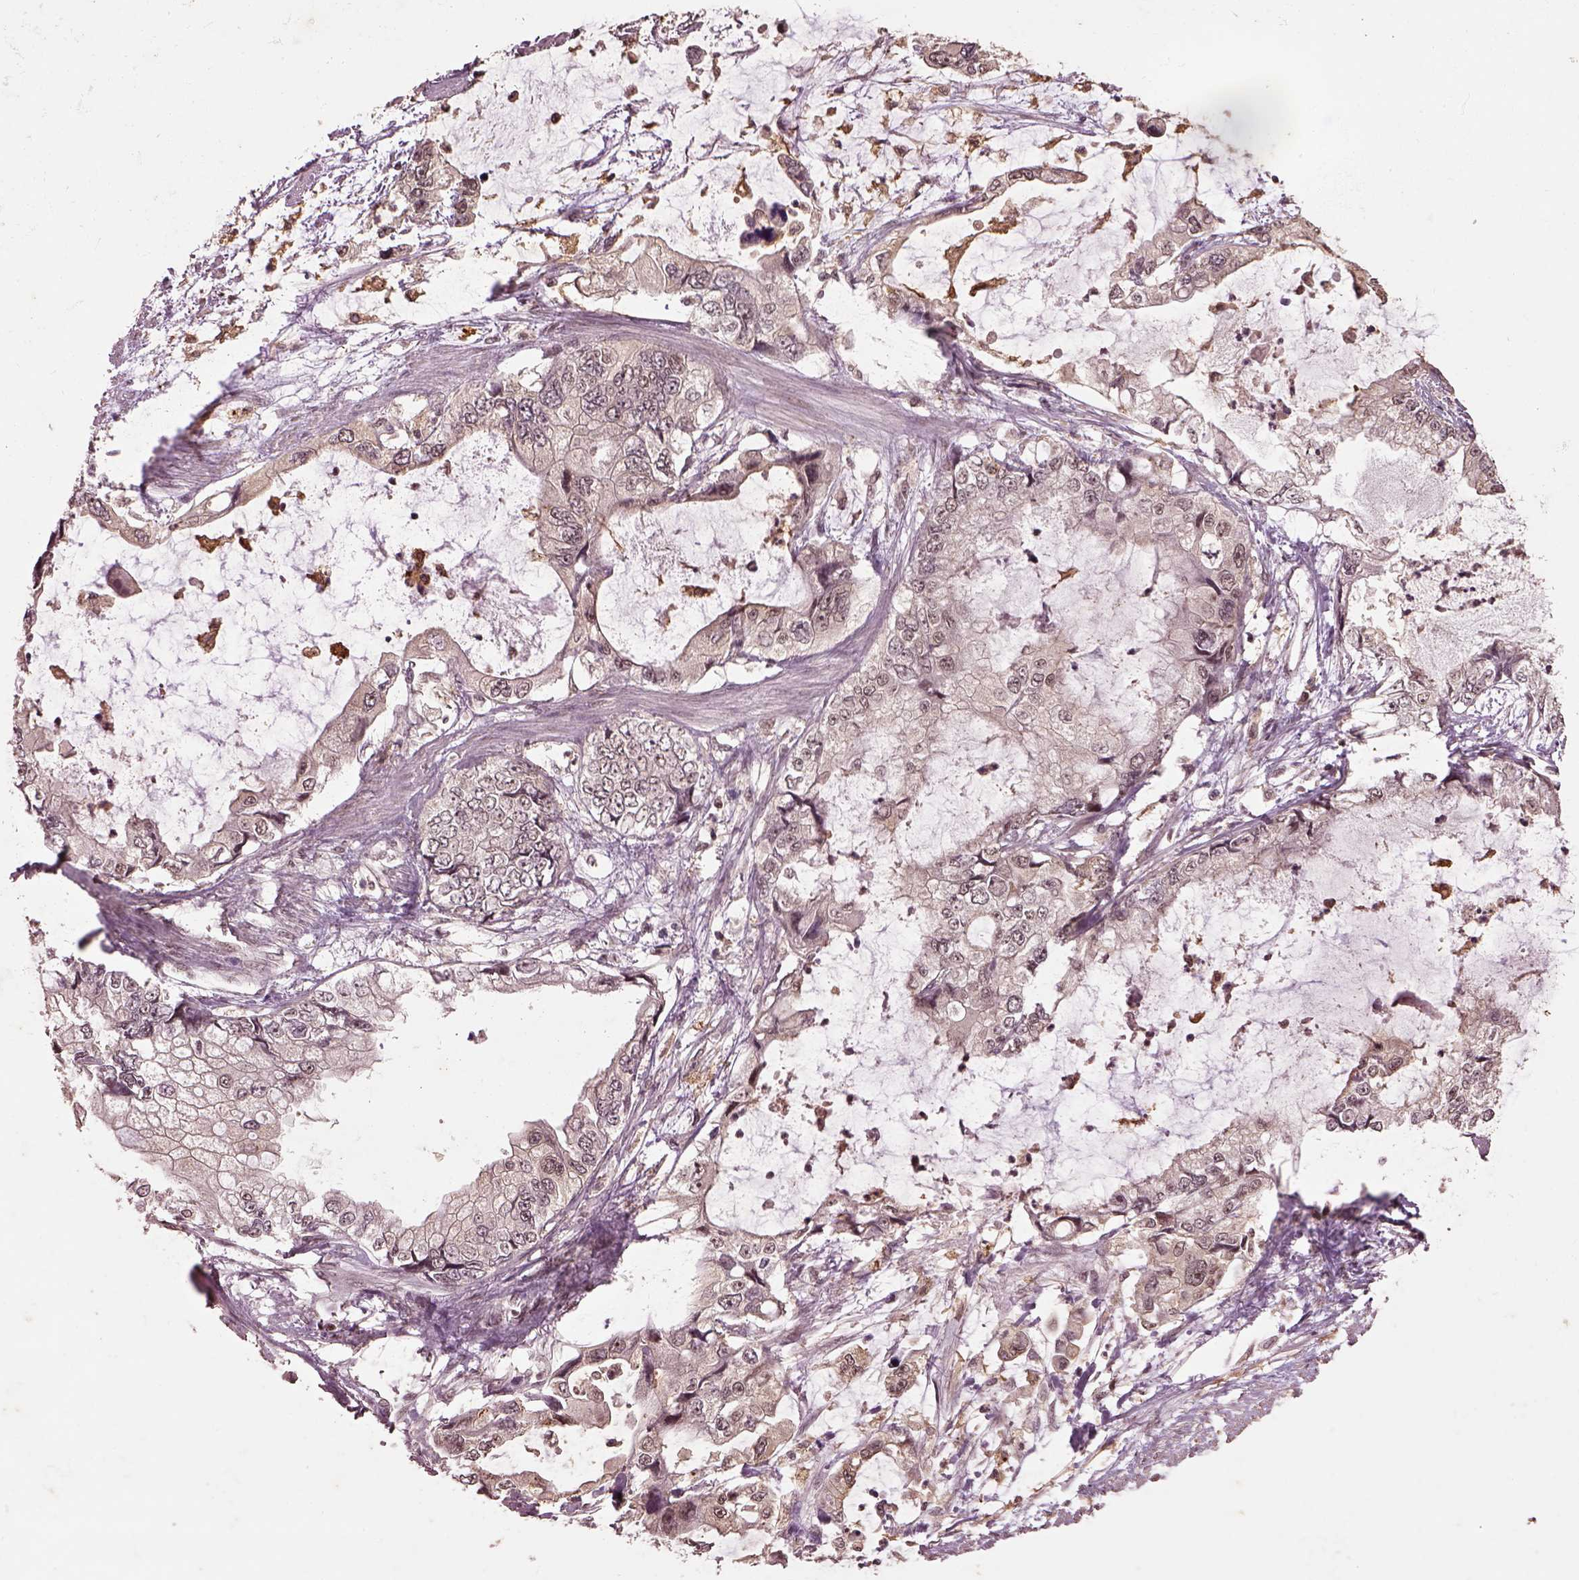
{"staining": {"intensity": "weak", "quantity": "<25%", "location": "nuclear"}, "tissue": "stomach cancer", "cell_type": "Tumor cells", "image_type": "cancer", "snomed": [{"axis": "morphology", "description": "Adenocarcinoma, NOS"}, {"axis": "topography", "description": "Pancreas"}, {"axis": "topography", "description": "Stomach, upper"}, {"axis": "topography", "description": "Stomach"}], "caption": "Photomicrograph shows no protein positivity in tumor cells of adenocarcinoma (stomach) tissue. (IHC, brightfield microscopy, high magnification).", "gene": "BRD9", "patient": {"sex": "male", "age": 77}}